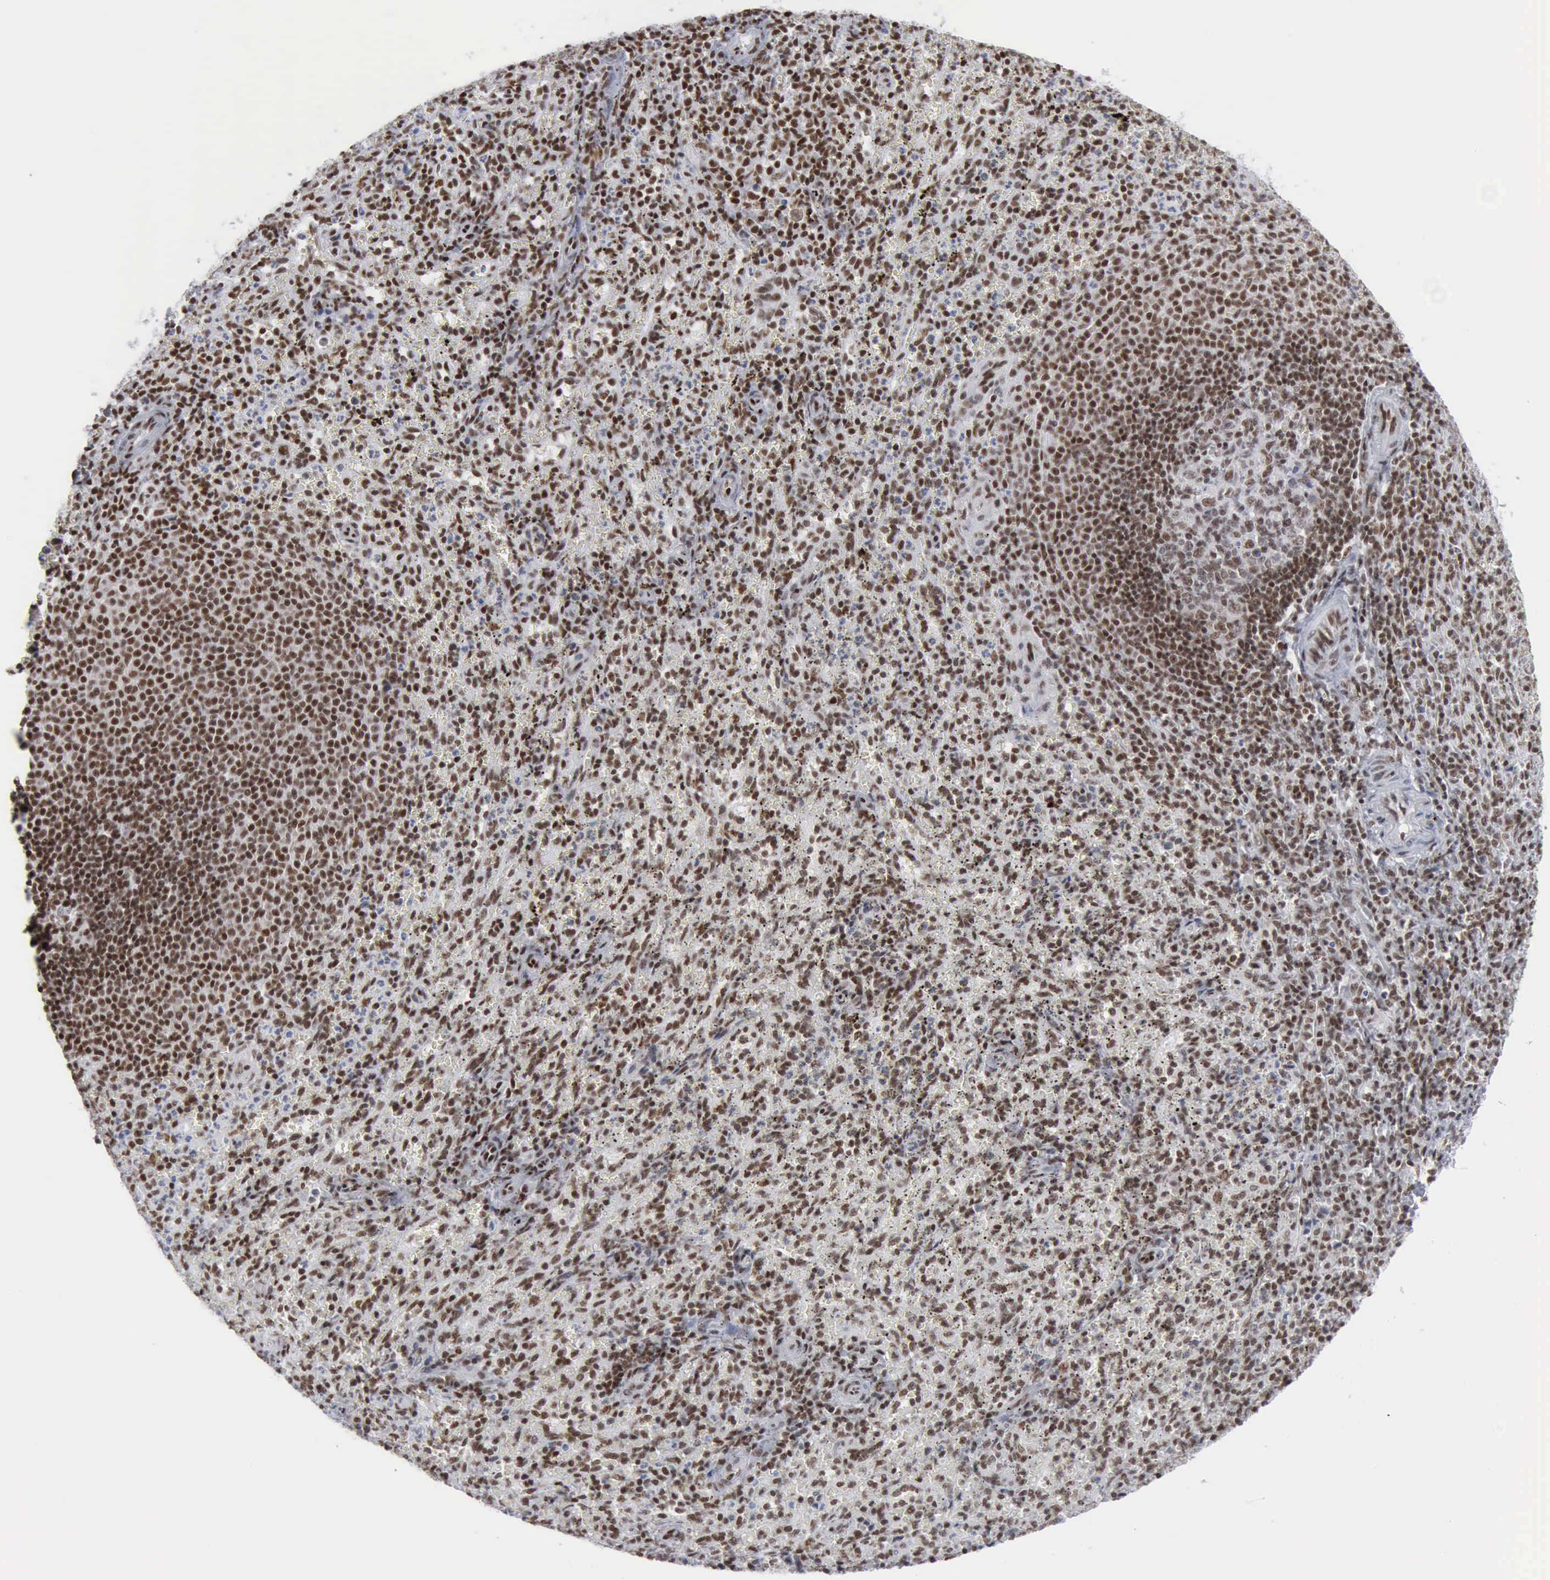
{"staining": {"intensity": "strong", "quantity": ">75%", "location": "nuclear"}, "tissue": "spleen", "cell_type": "Cells in red pulp", "image_type": "normal", "snomed": [{"axis": "morphology", "description": "Normal tissue, NOS"}, {"axis": "topography", "description": "Spleen"}], "caption": "Protein analysis of benign spleen reveals strong nuclear expression in approximately >75% of cells in red pulp.", "gene": "XPA", "patient": {"sex": "female", "age": 10}}